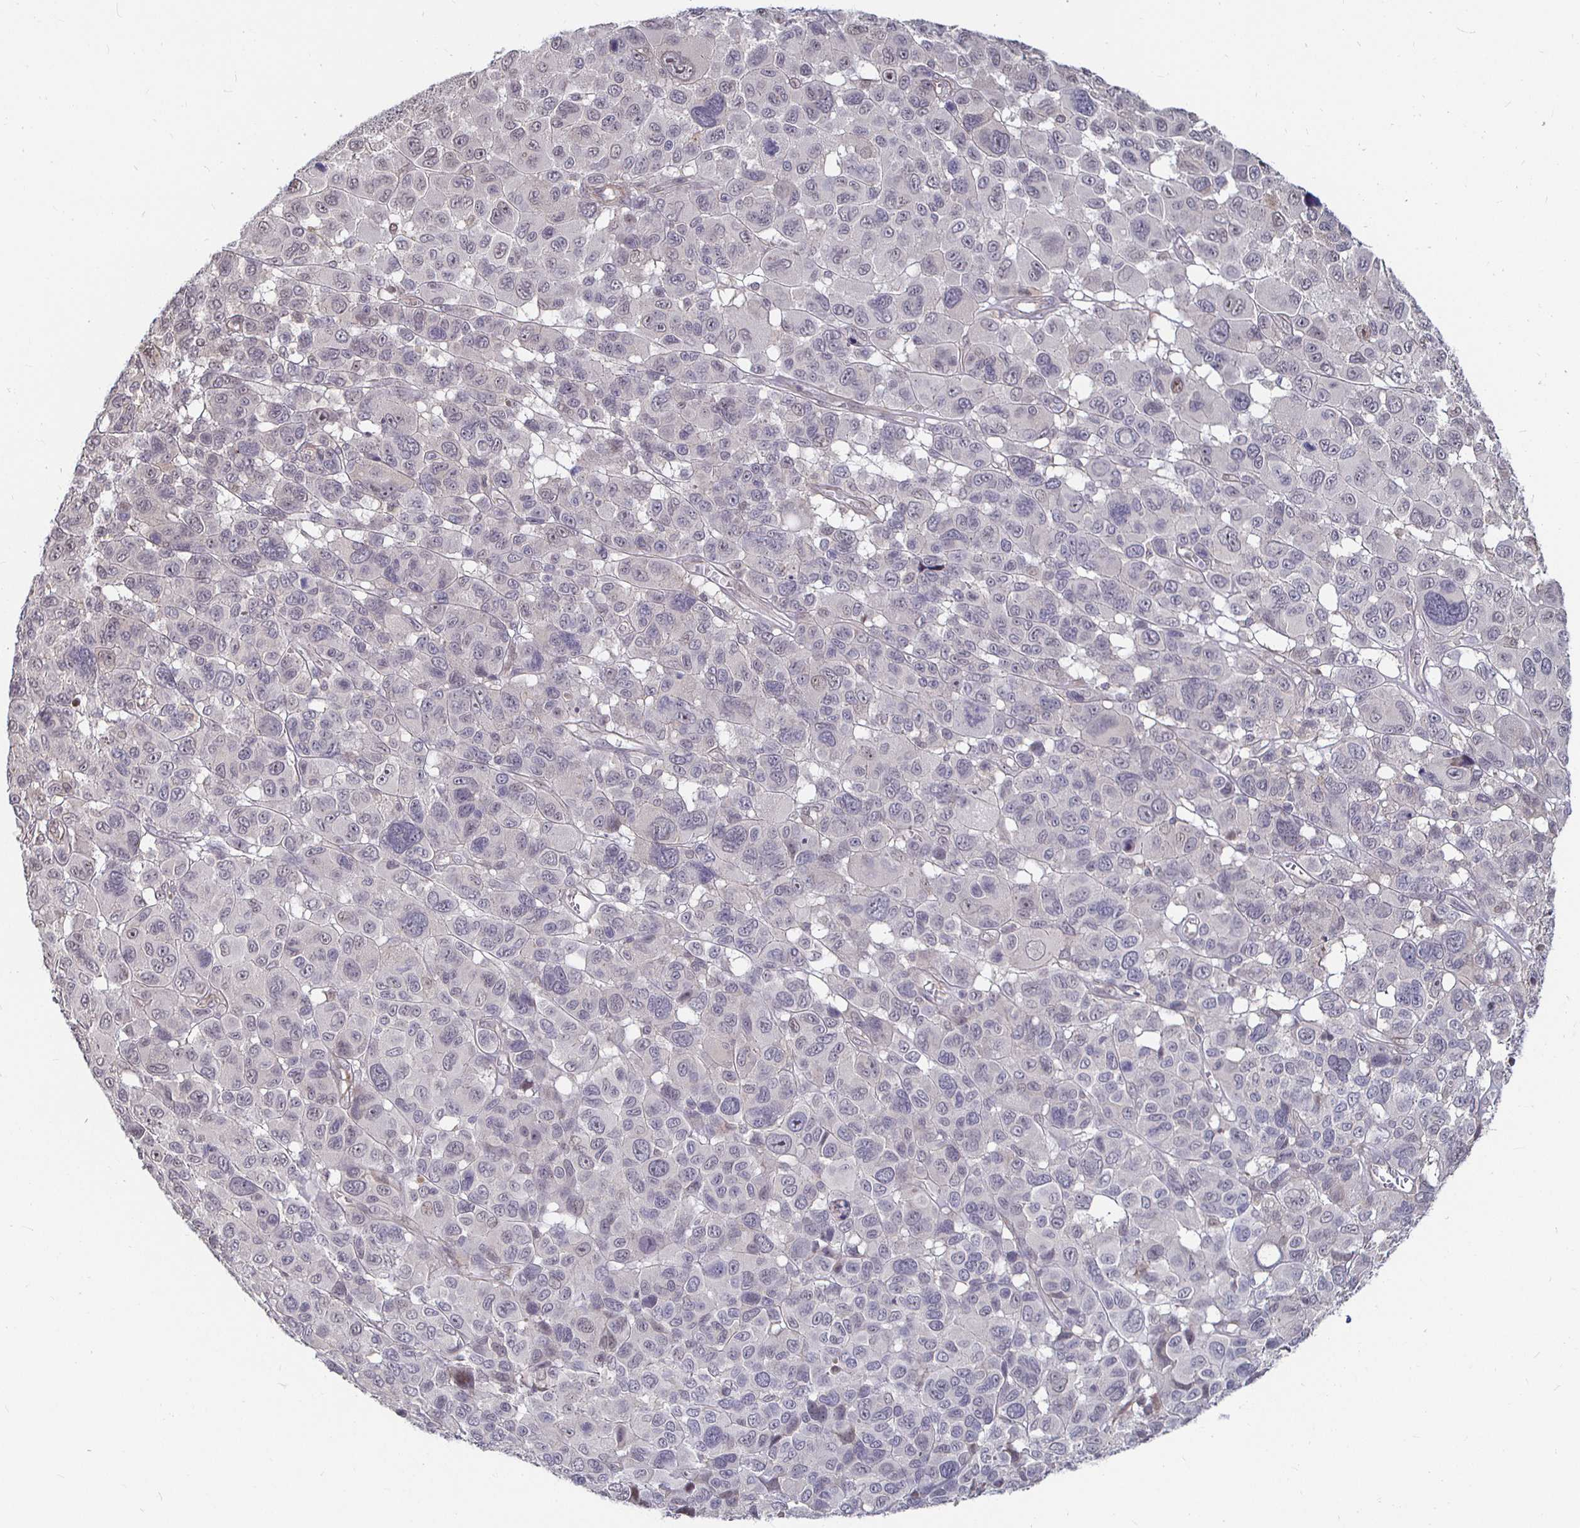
{"staining": {"intensity": "negative", "quantity": "none", "location": "none"}, "tissue": "melanoma", "cell_type": "Tumor cells", "image_type": "cancer", "snomed": [{"axis": "morphology", "description": "Malignant melanoma, NOS"}, {"axis": "topography", "description": "Skin"}], "caption": "An IHC photomicrograph of melanoma is shown. There is no staining in tumor cells of melanoma.", "gene": "CAPN11", "patient": {"sex": "female", "age": 66}}